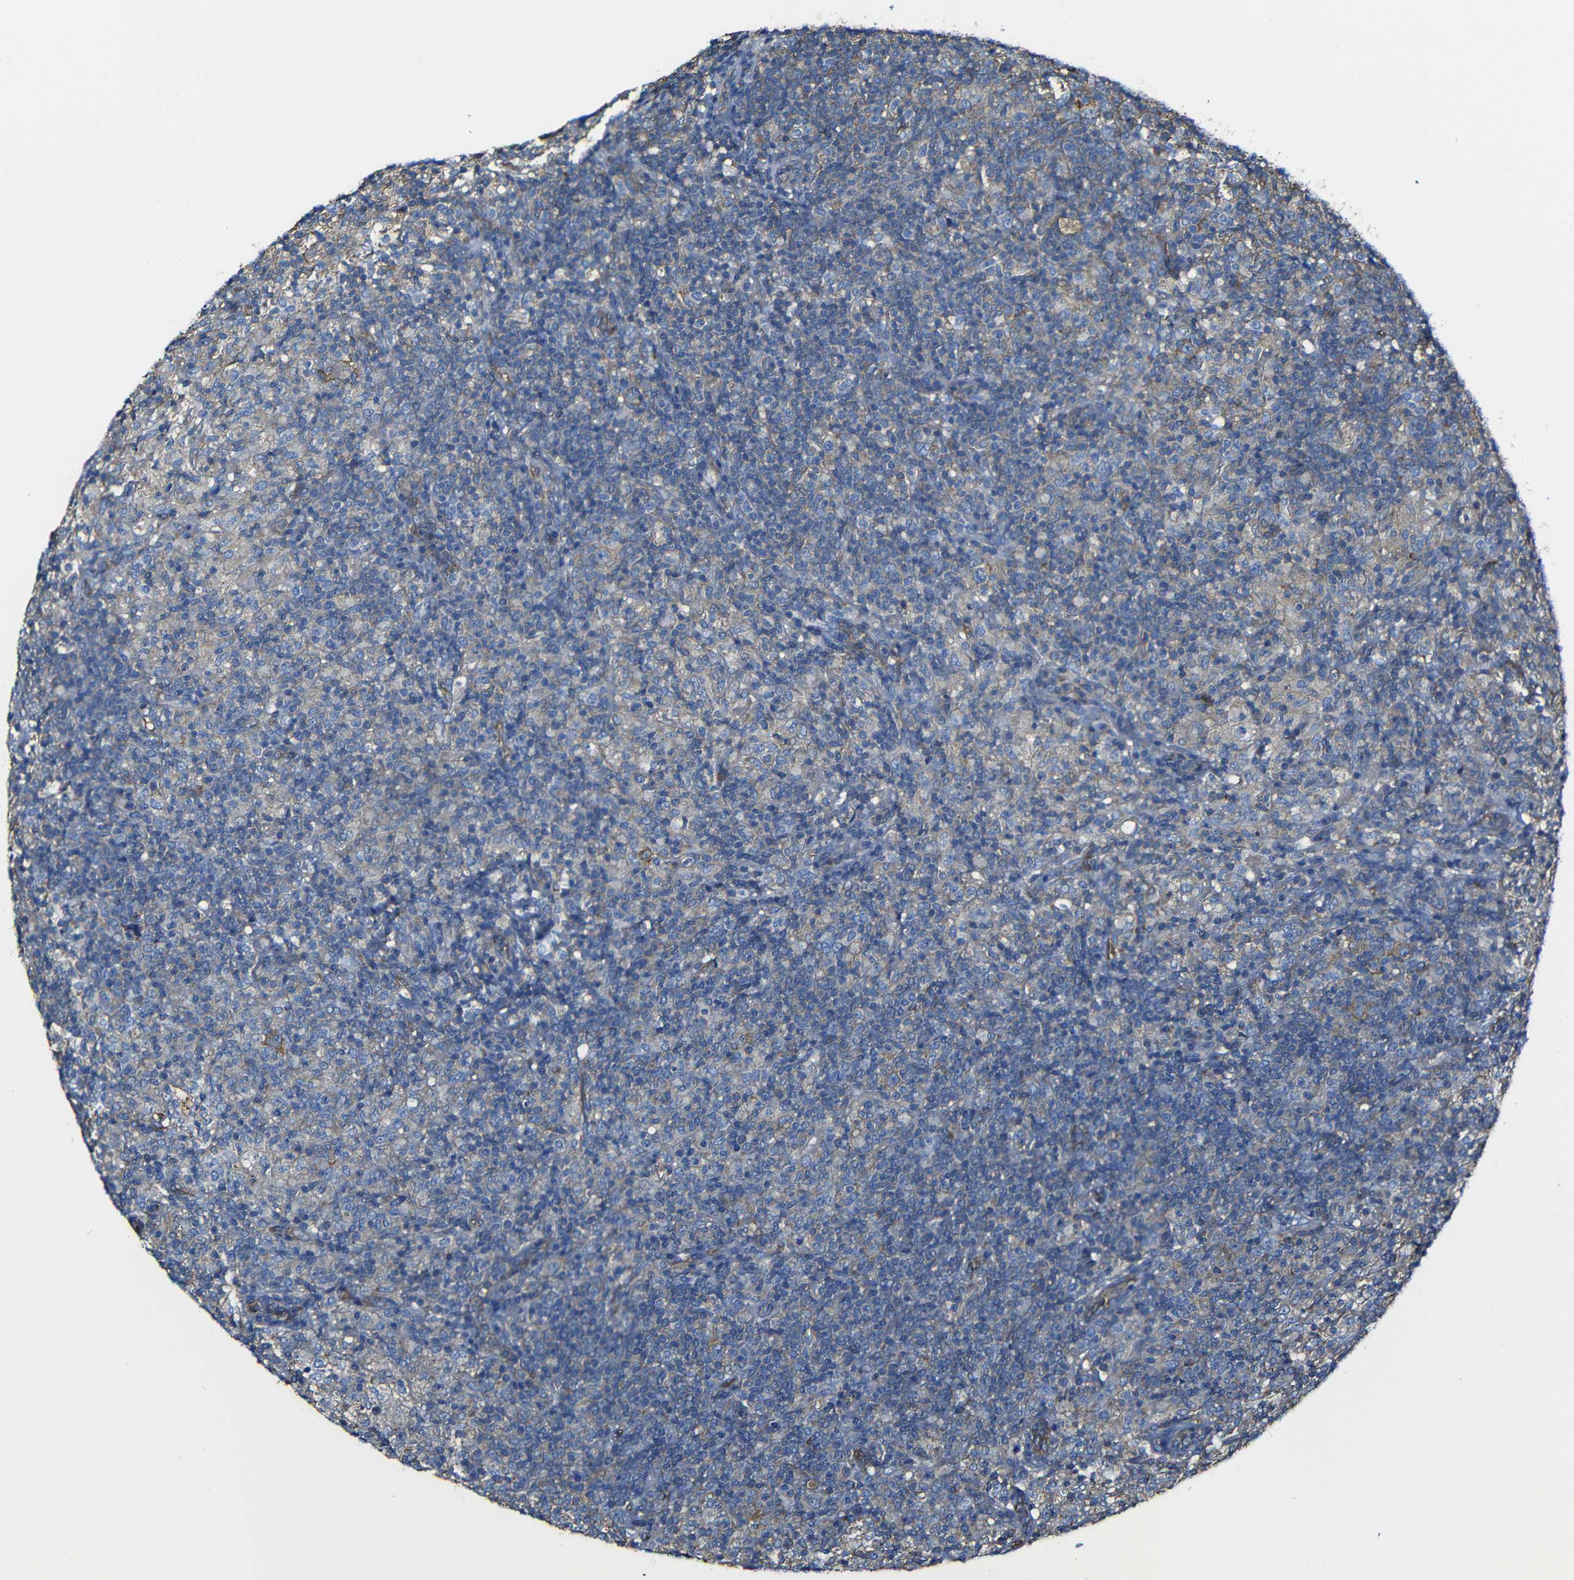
{"staining": {"intensity": "moderate", "quantity": "<25%", "location": "cytoplasmic/membranous"}, "tissue": "lymphoma", "cell_type": "Tumor cells", "image_type": "cancer", "snomed": [{"axis": "morphology", "description": "Hodgkin's disease, NOS"}, {"axis": "topography", "description": "Lymph node"}], "caption": "Hodgkin's disease stained with a protein marker shows moderate staining in tumor cells.", "gene": "MSN", "patient": {"sex": "male", "age": 70}}